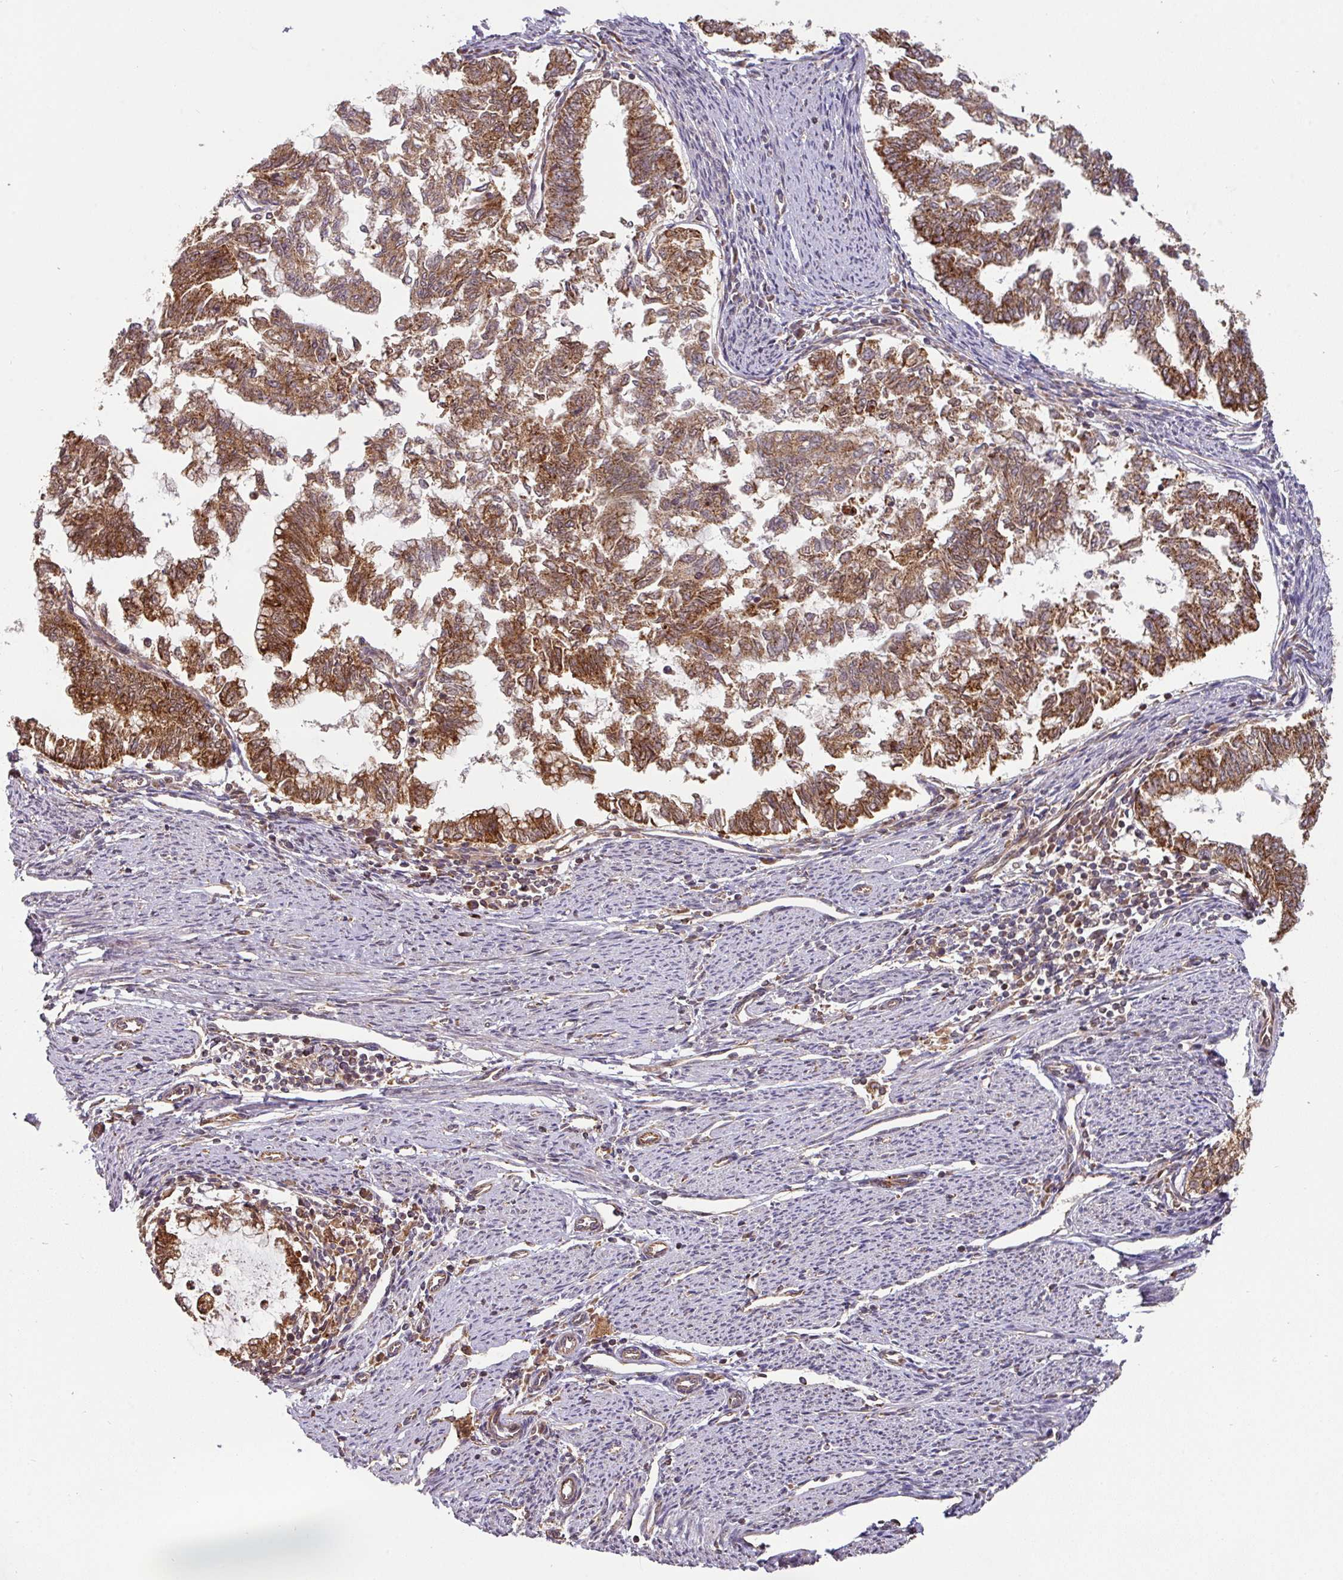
{"staining": {"intensity": "moderate", "quantity": ">75%", "location": "cytoplasmic/membranous"}, "tissue": "endometrial cancer", "cell_type": "Tumor cells", "image_type": "cancer", "snomed": [{"axis": "morphology", "description": "Adenocarcinoma, NOS"}, {"axis": "topography", "description": "Endometrium"}], "caption": "Protein expression analysis of endometrial cancer (adenocarcinoma) shows moderate cytoplasmic/membranous positivity in approximately >75% of tumor cells. Using DAB (brown) and hematoxylin (blue) stains, captured at high magnification using brightfield microscopy.", "gene": "TRAP1", "patient": {"sex": "female", "age": 79}}